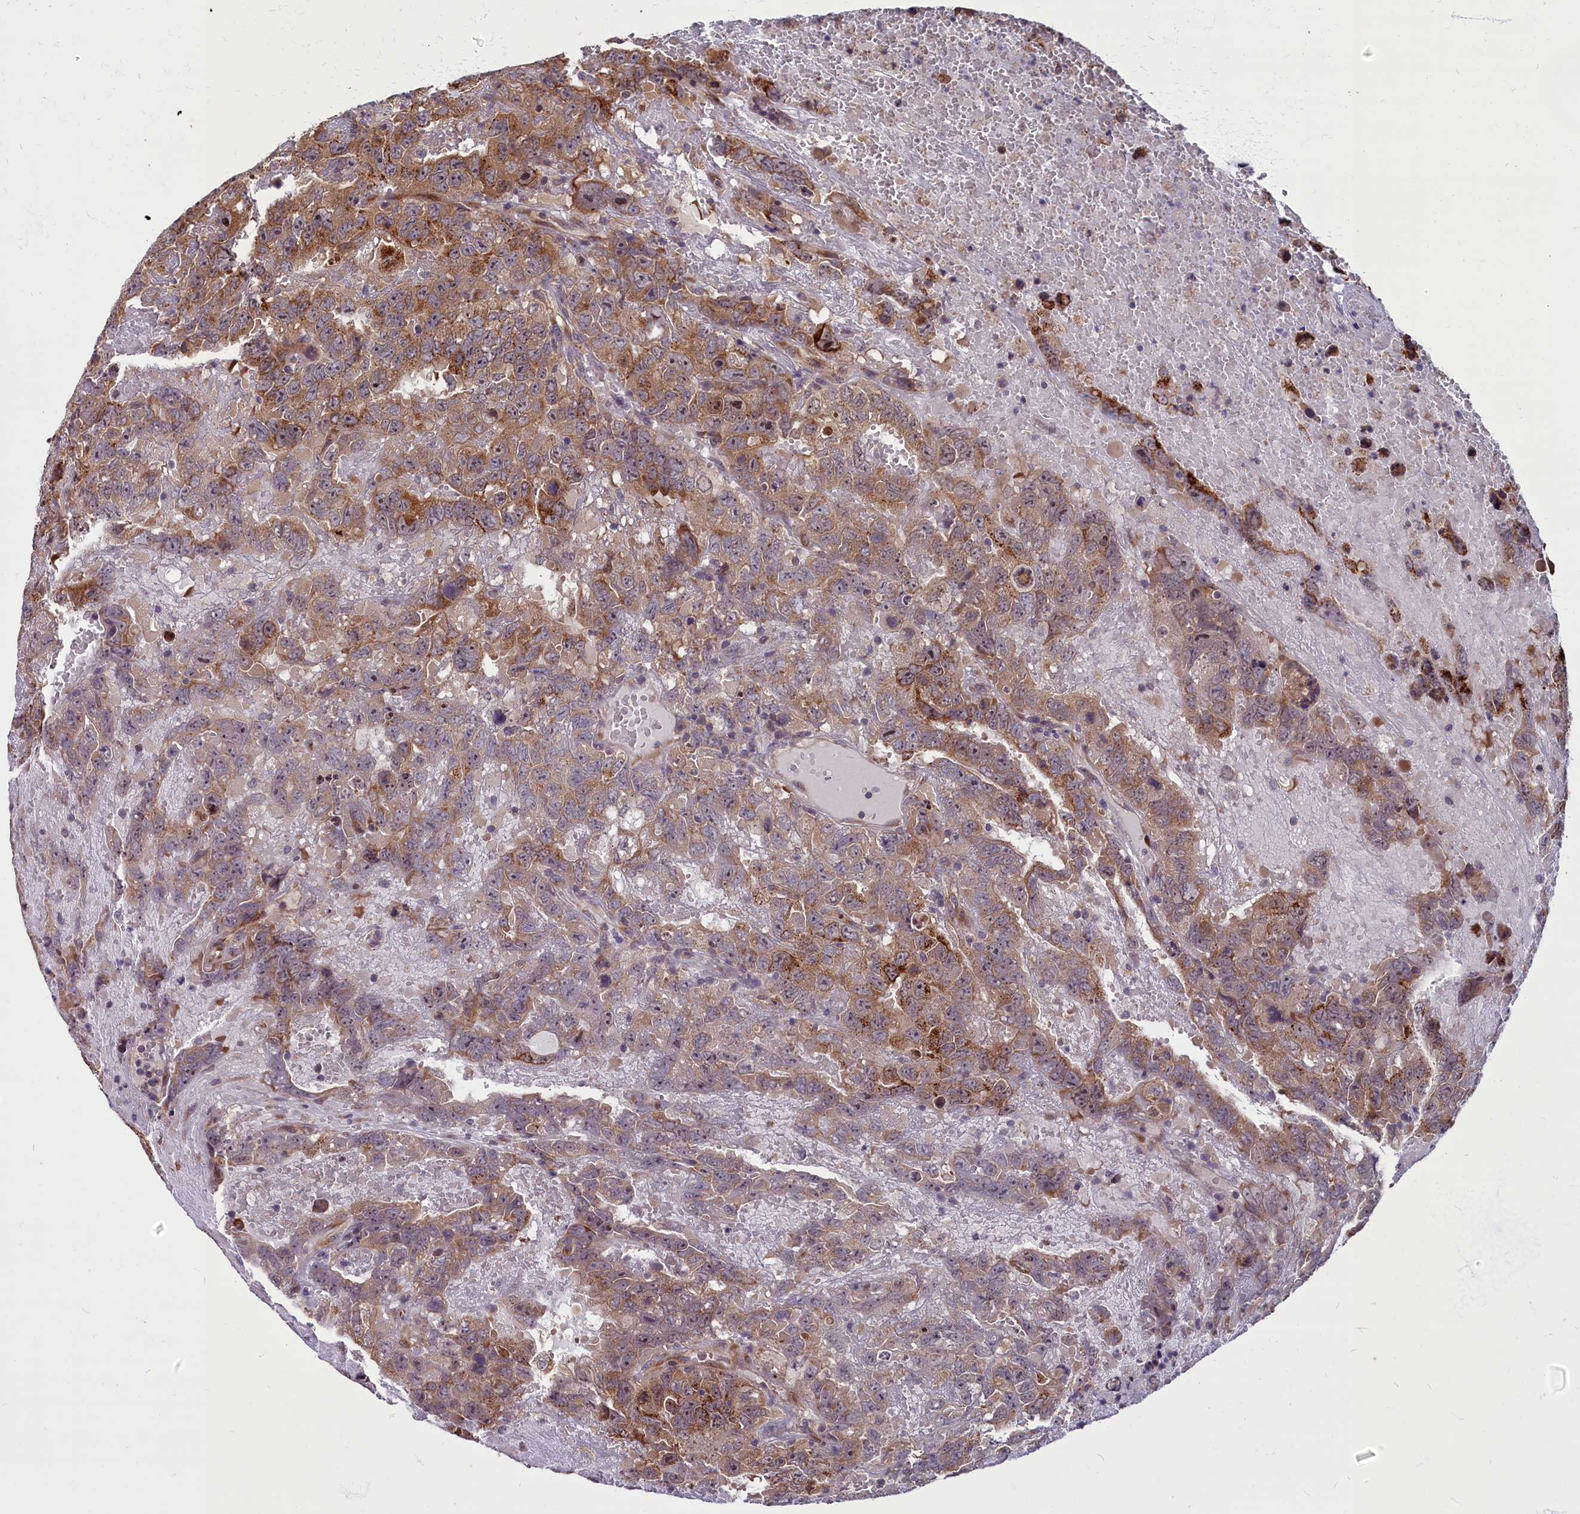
{"staining": {"intensity": "strong", "quantity": "25%-75%", "location": "cytoplasmic/membranous"}, "tissue": "testis cancer", "cell_type": "Tumor cells", "image_type": "cancer", "snomed": [{"axis": "morphology", "description": "Carcinoma, Embryonal, NOS"}, {"axis": "topography", "description": "Testis"}], "caption": "Human testis cancer (embryonal carcinoma) stained for a protein (brown) reveals strong cytoplasmic/membranous positive expression in about 25%-75% of tumor cells.", "gene": "MYCBP", "patient": {"sex": "male", "age": 45}}